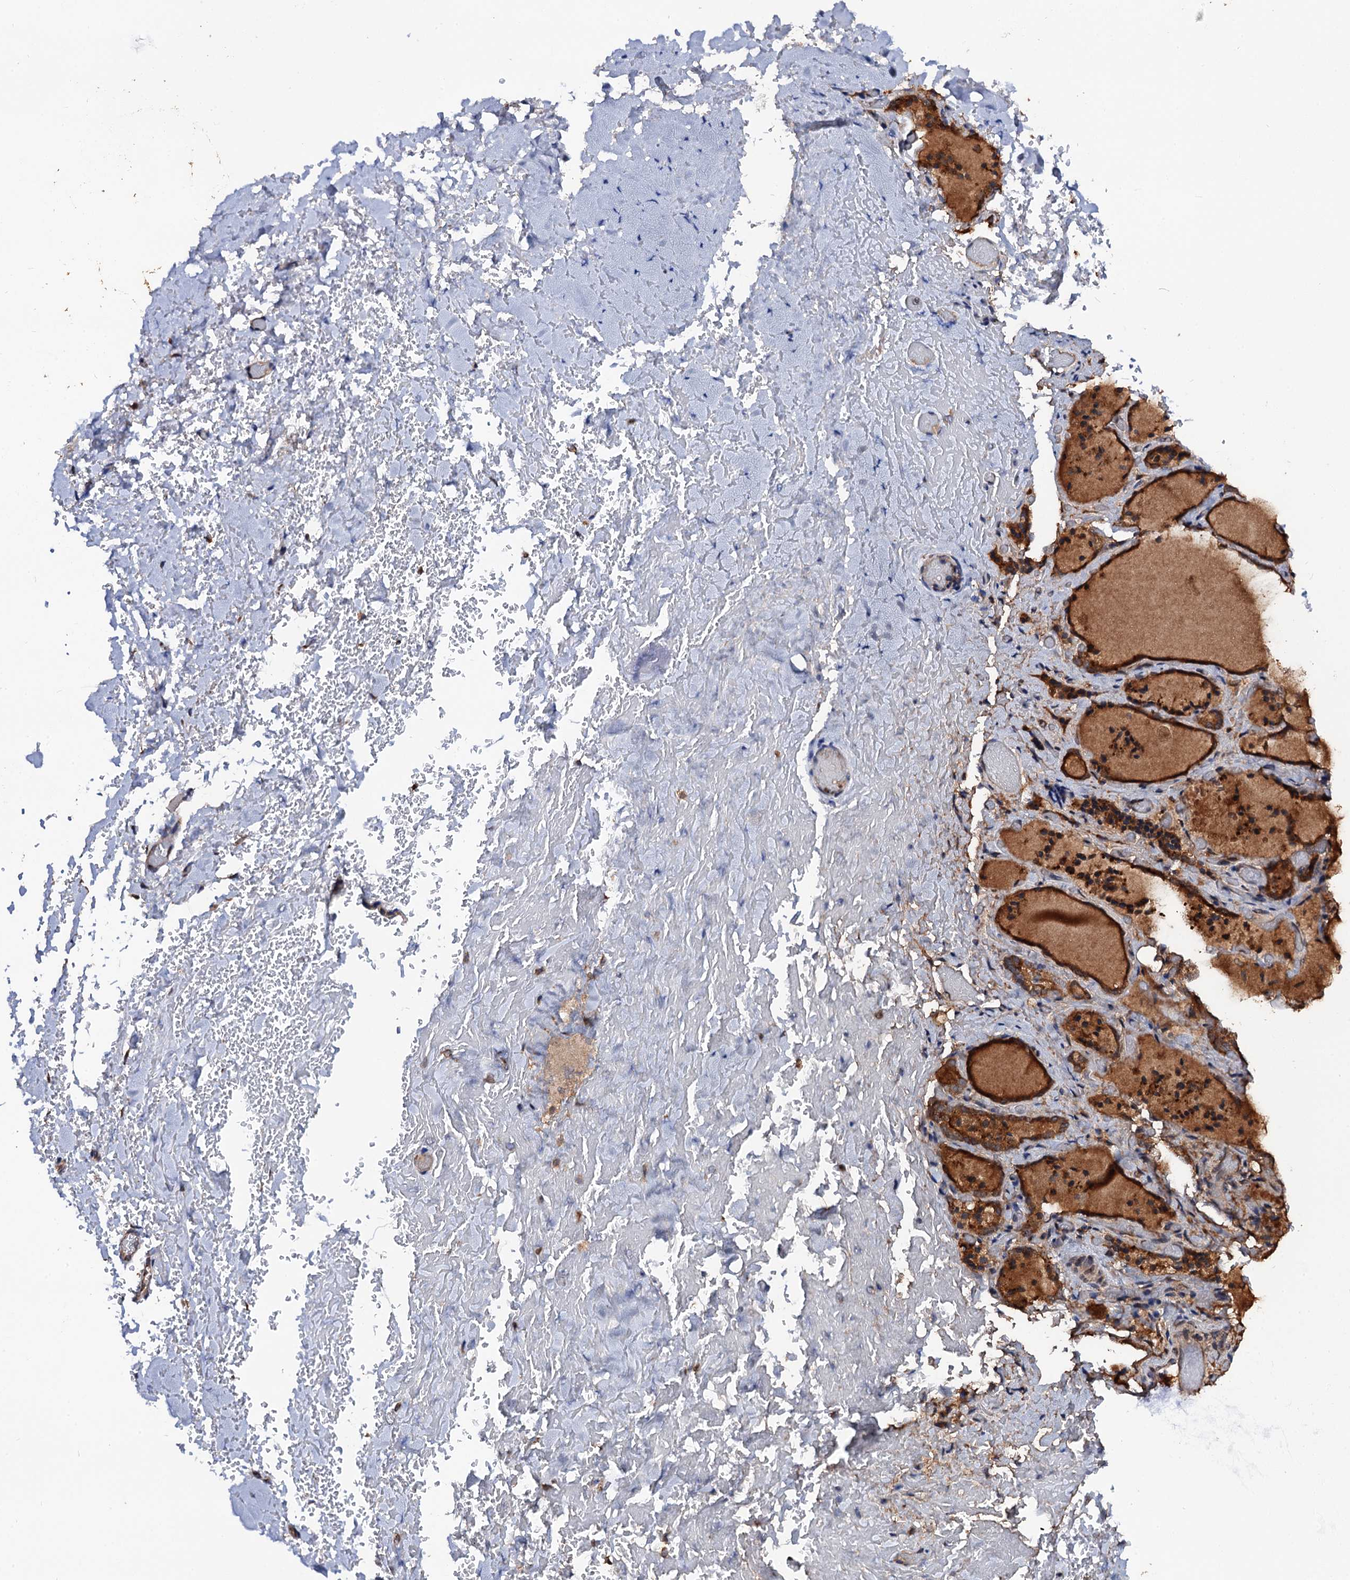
{"staining": {"intensity": "moderate", "quantity": ">75%", "location": "cytoplasmic/membranous"}, "tissue": "thyroid gland", "cell_type": "Glandular cells", "image_type": "normal", "snomed": [{"axis": "morphology", "description": "Normal tissue, NOS"}, {"axis": "topography", "description": "Thyroid gland"}], "caption": "Immunohistochemical staining of benign human thyroid gland displays >75% levels of moderate cytoplasmic/membranous protein staining in about >75% of glandular cells. The protein is shown in brown color, while the nuclei are stained blue.", "gene": "MIER2", "patient": {"sex": "female", "age": 44}}